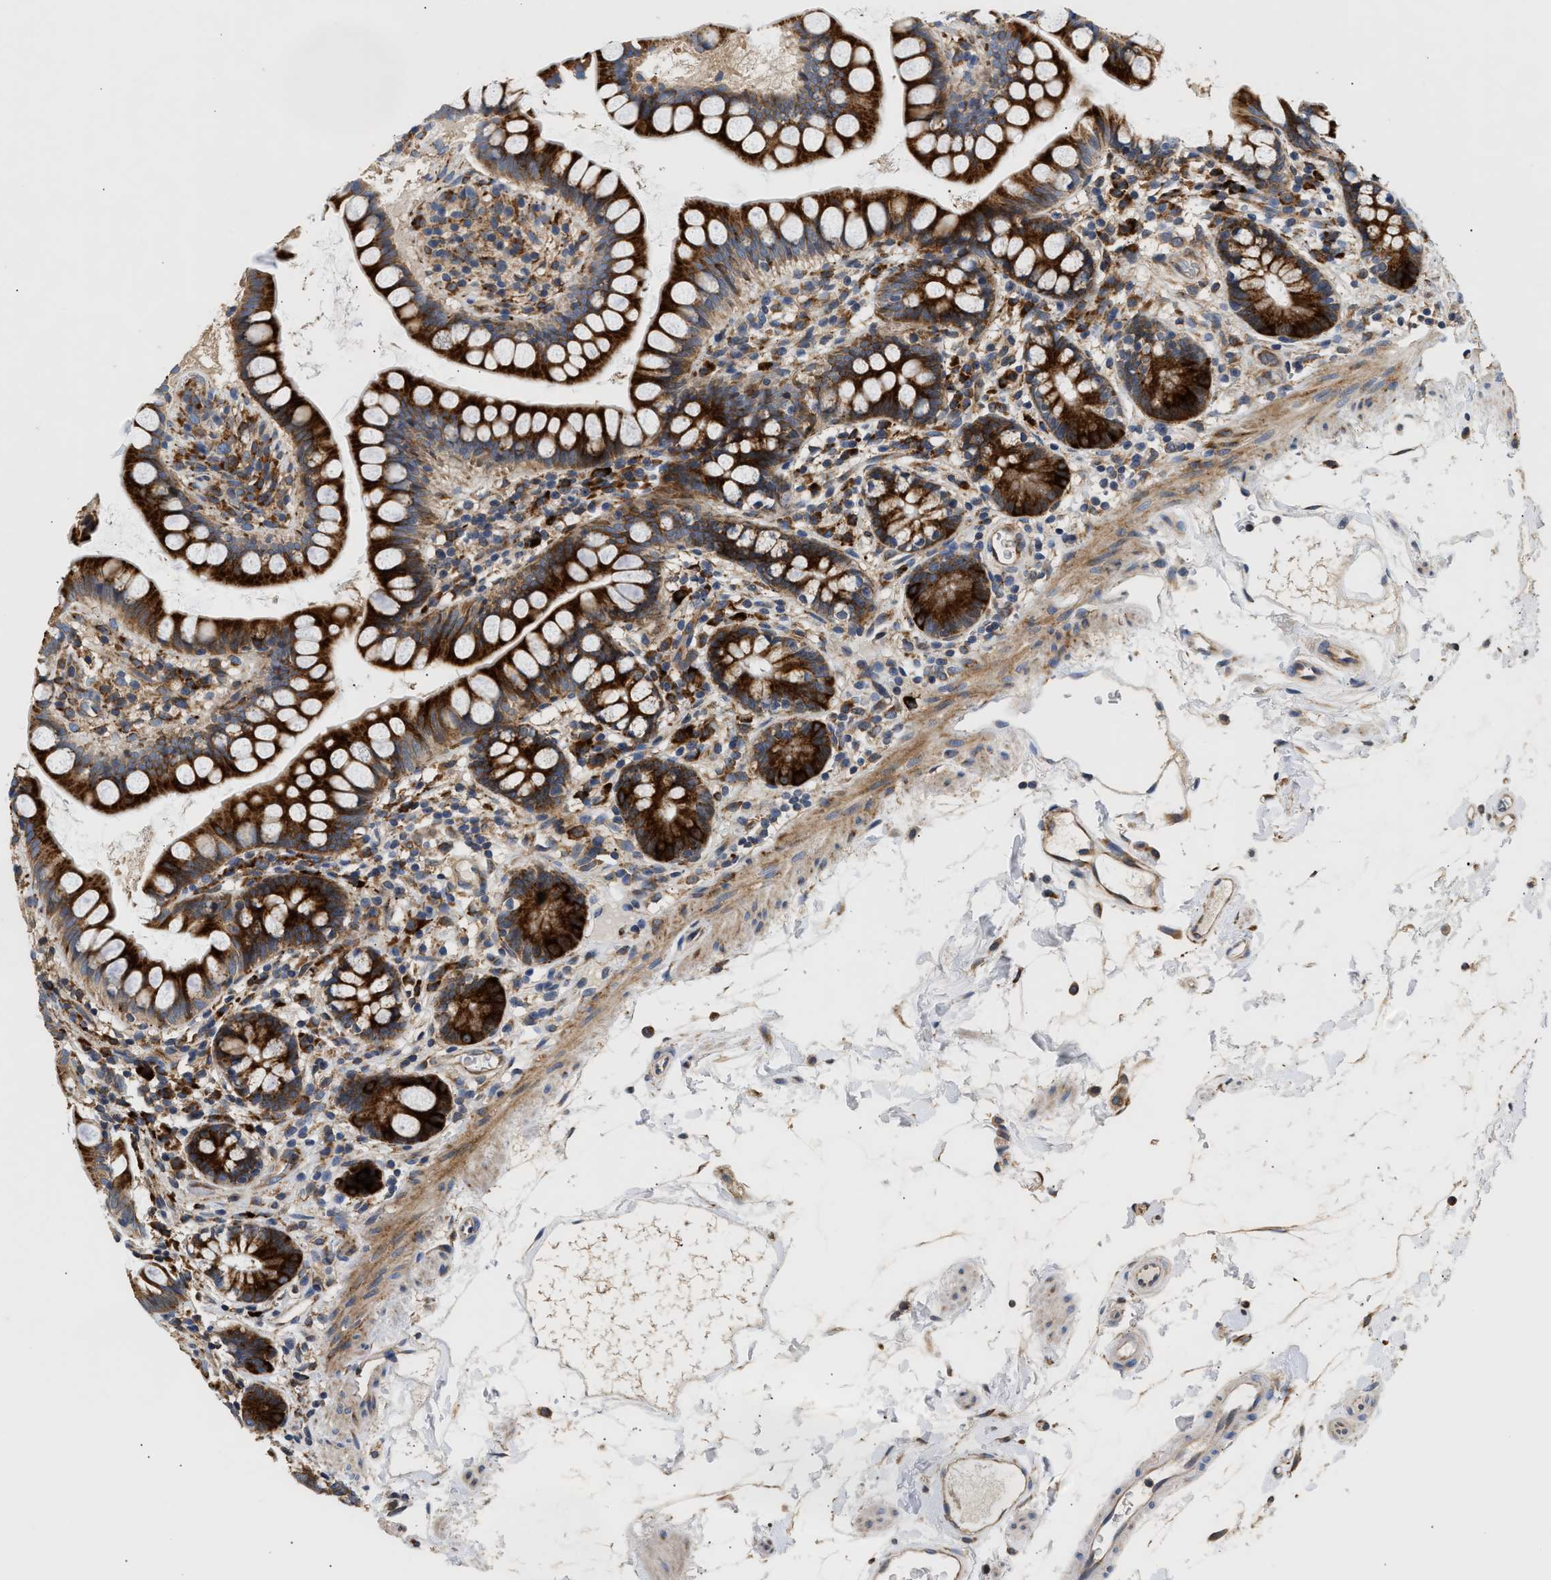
{"staining": {"intensity": "strong", "quantity": ">75%", "location": "cytoplasmic/membranous"}, "tissue": "small intestine", "cell_type": "Glandular cells", "image_type": "normal", "snomed": [{"axis": "morphology", "description": "Normal tissue, NOS"}, {"axis": "topography", "description": "Small intestine"}], "caption": "High-power microscopy captured an immunohistochemistry (IHC) photomicrograph of normal small intestine, revealing strong cytoplasmic/membranous positivity in approximately >75% of glandular cells.", "gene": "AMZ1", "patient": {"sex": "female", "age": 84}}